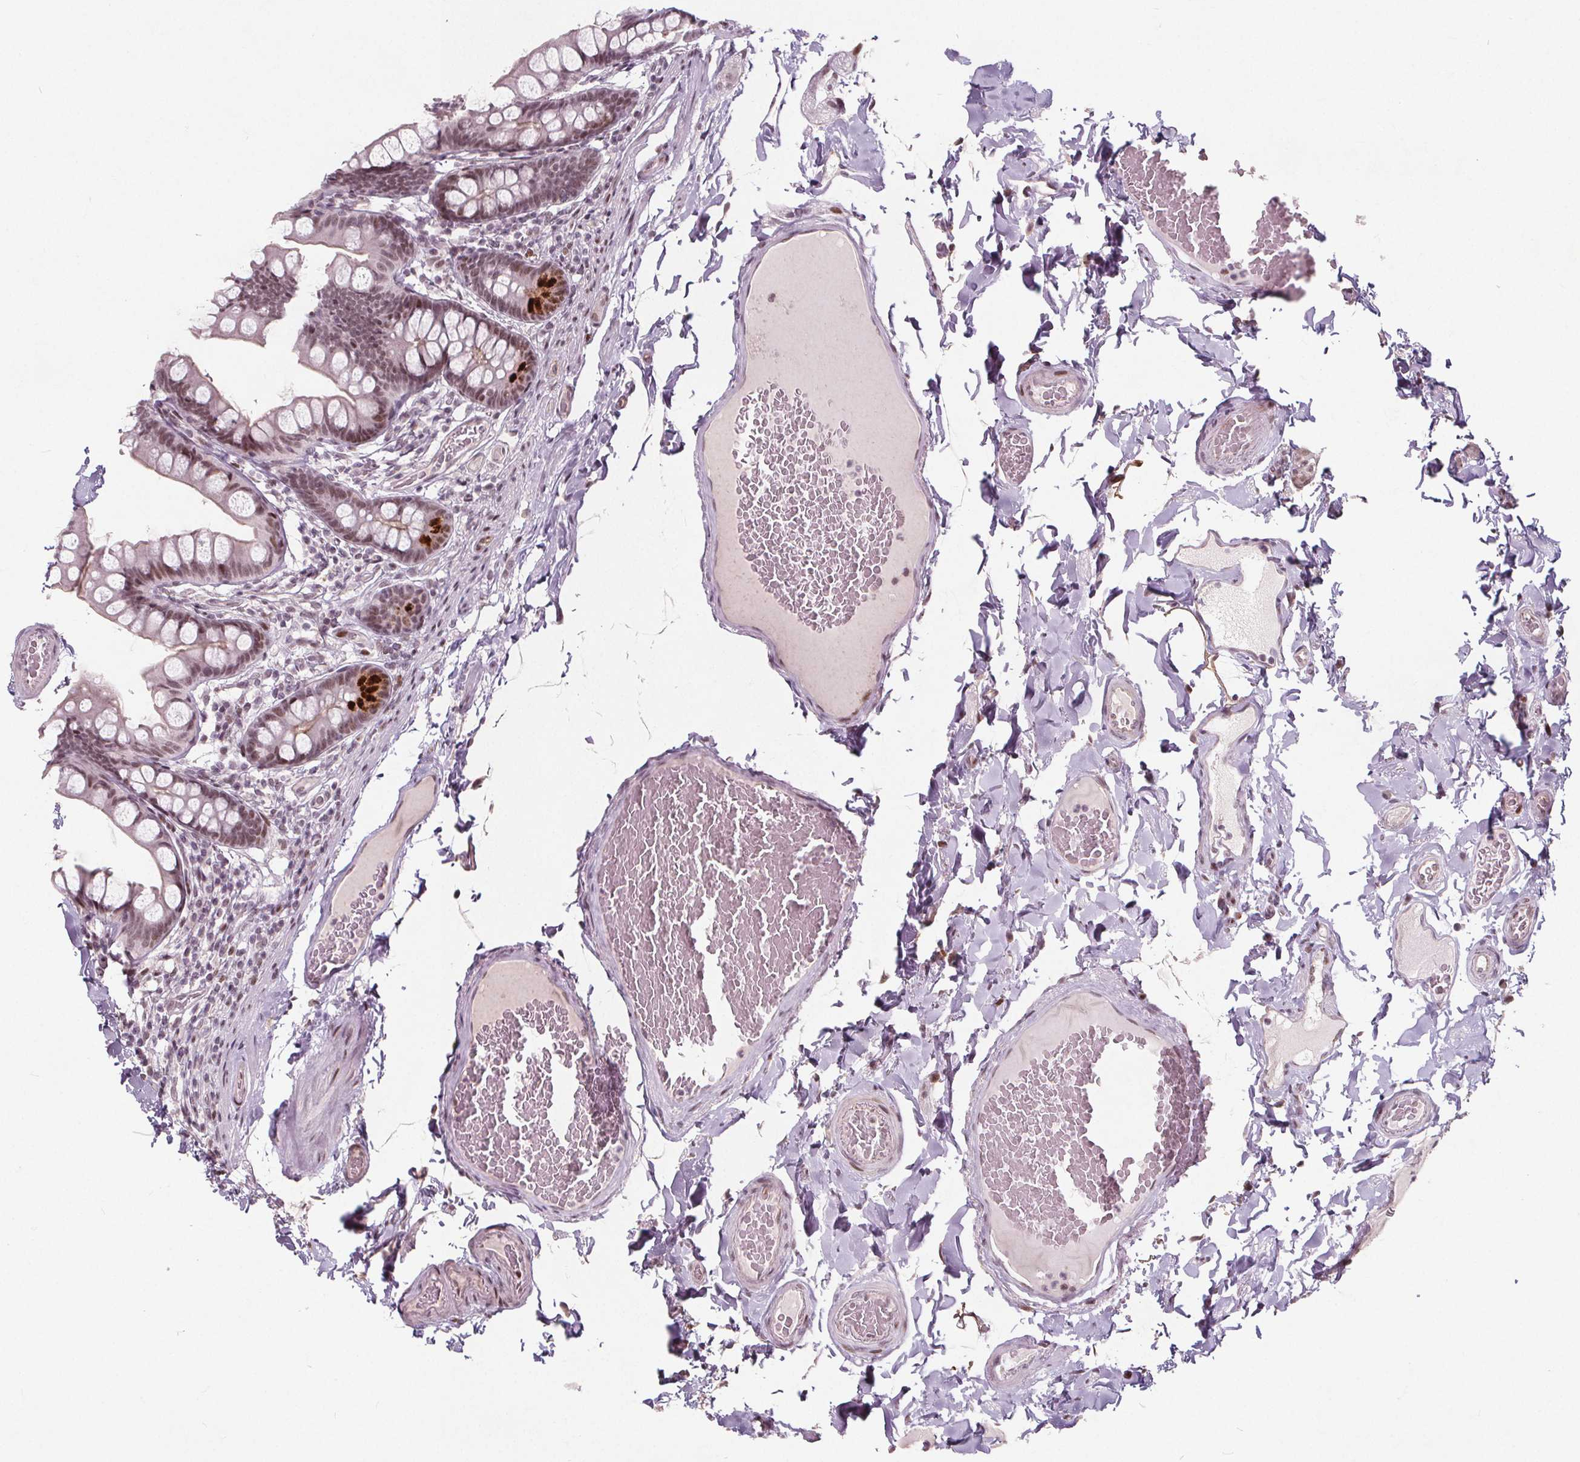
{"staining": {"intensity": "moderate", "quantity": ">75%", "location": "nuclear"}, "tissue": "small intestine", "cell_type": "Glandular cells", "image_type": "normal", "snomed": [{"axis": "morphology", "description": "Normal tissue, NOS"}, {"axis": "topography", "description": "Small intestine"}], "caption": "Brown immunohistochemical staining in normal human small intestine reveals moderate nuclear positivity in about >75% of glandular cells.", "gene": "TAF6L", "patient": {"sex": "male", "age": 70}}